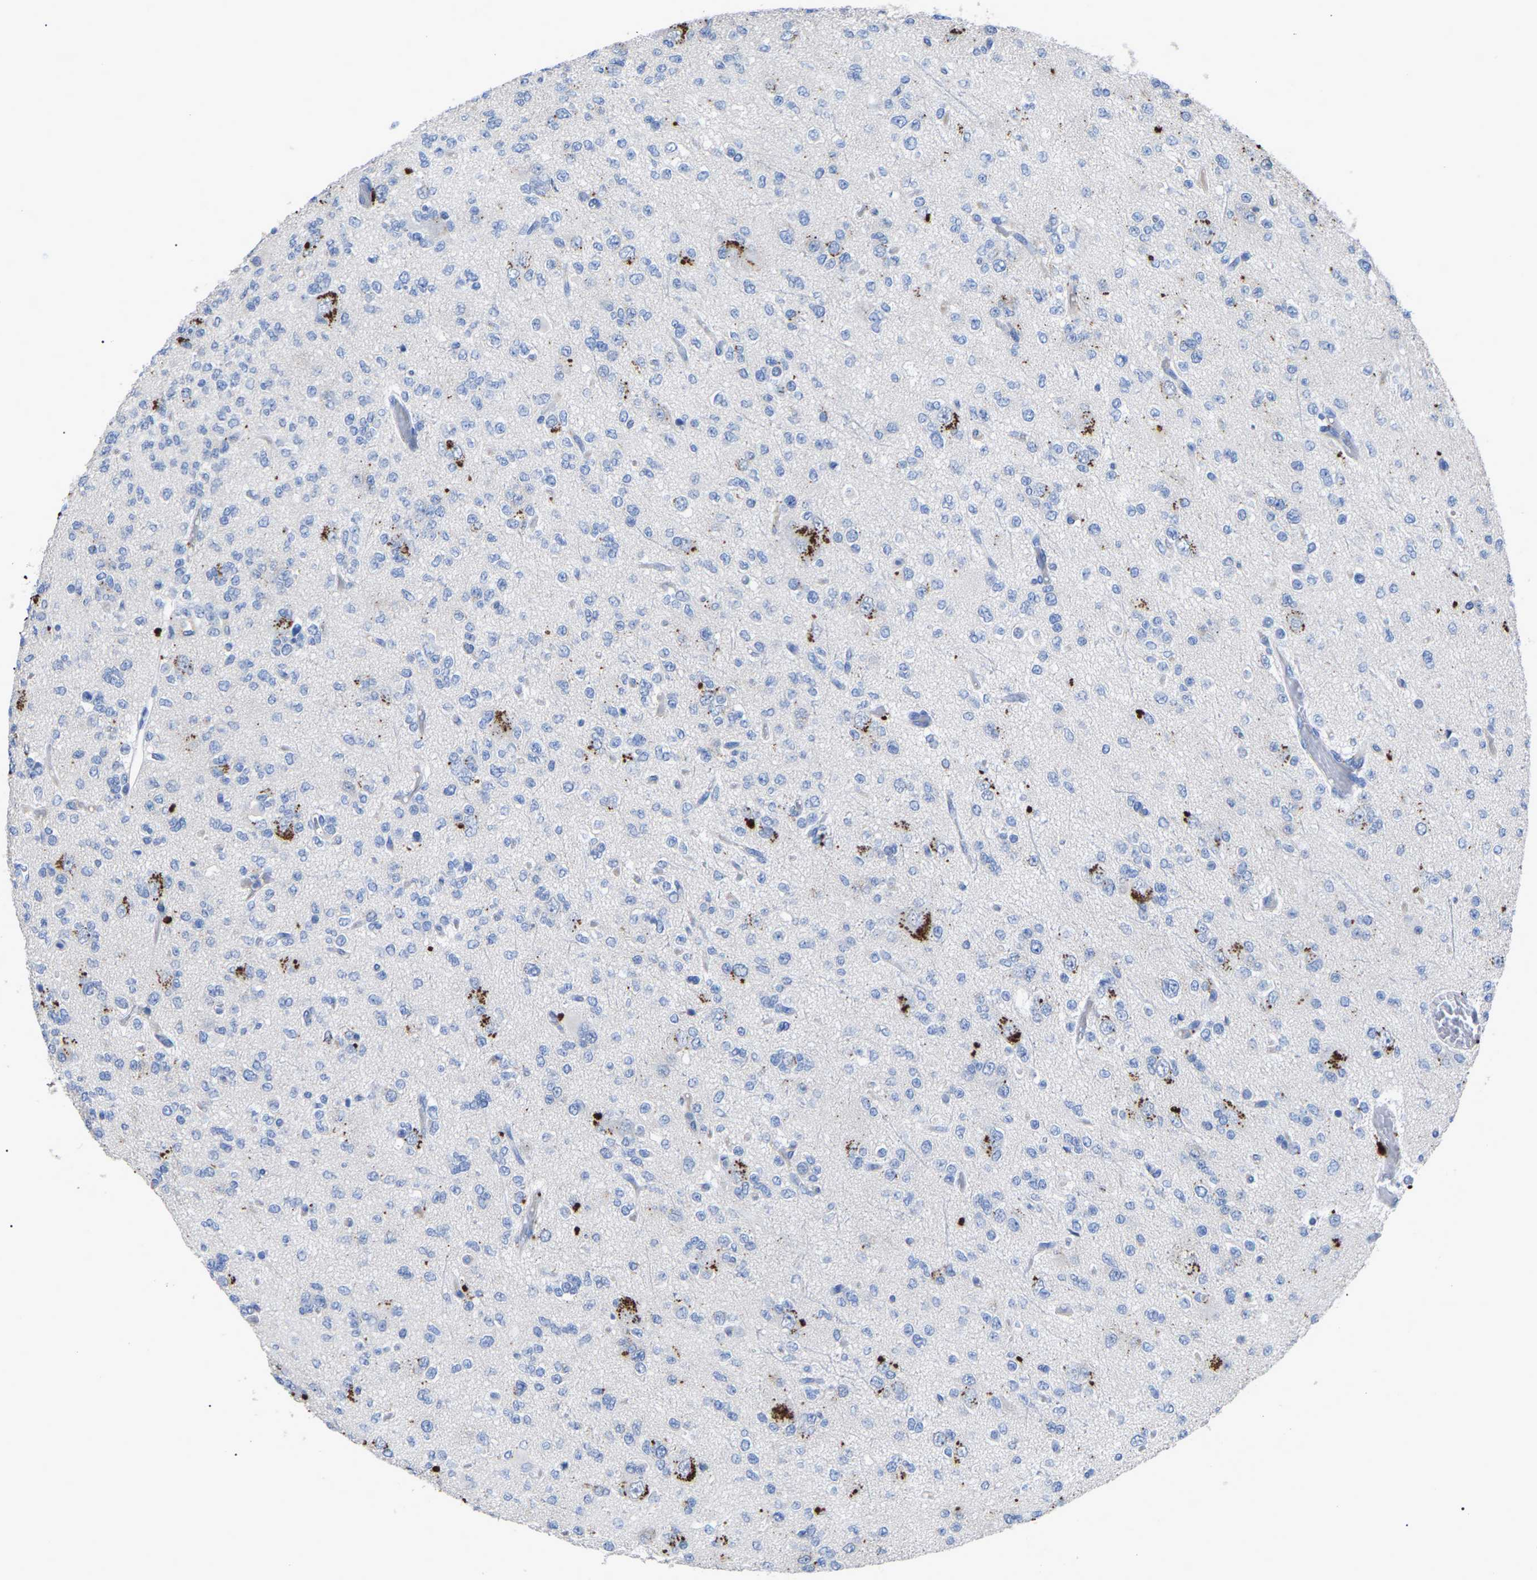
{"staining": {"intensity": "negative", "quantity": "none", "location": "none"}, "tissue": "glioma", "cell_type": "Tumor cells", "image_type": "cancer", "snomed": [{"axis": "morphology", "description": "Glioma, malignant, Low grade"}, {"axis": "topography", "description": "Brain"}], "caption": "An immunohistochemistry (IHC) photomicrograph of malignant glioma (low-grade) is shown. There is no staining in tumor cells of malignant glioma (low-grade).", "gene": "SMPD2", "patient": {"sex": "male", "age": 38}}